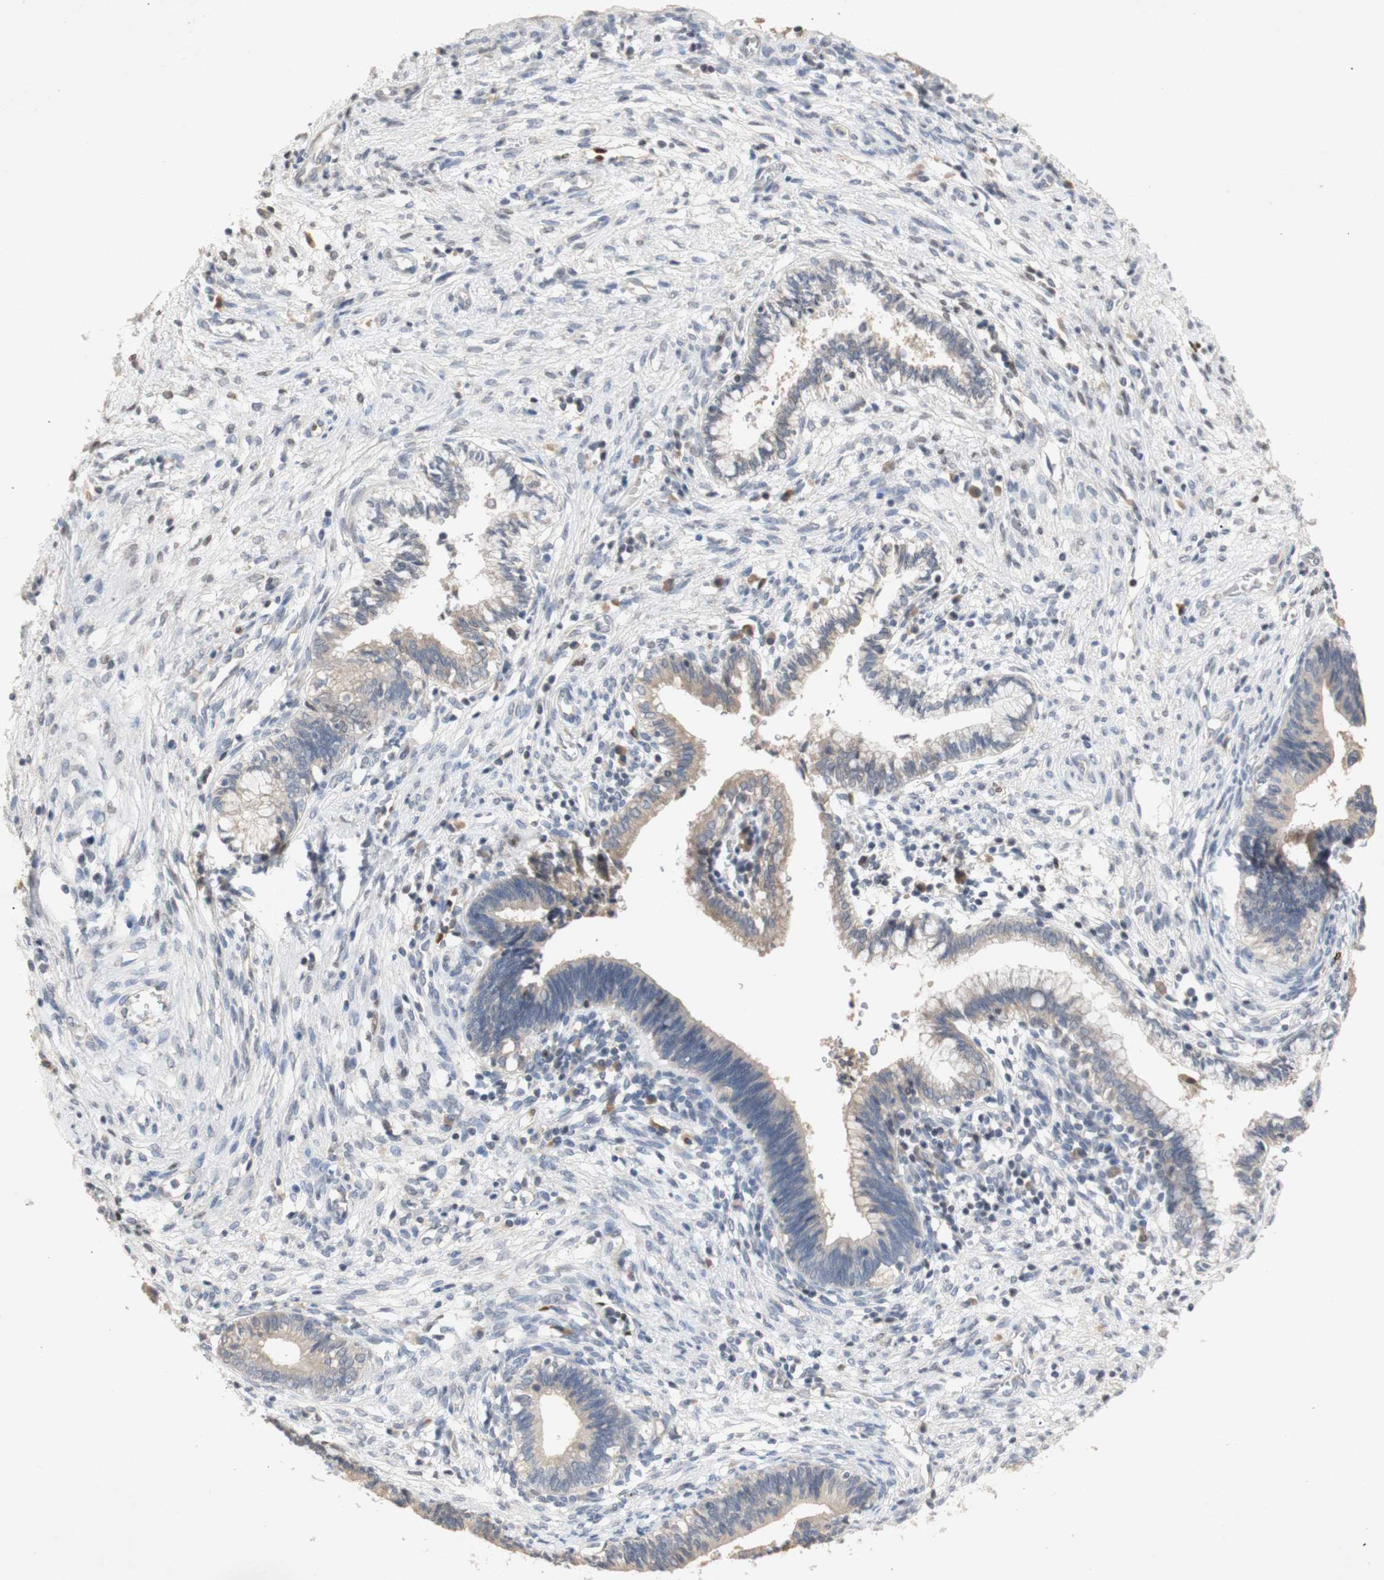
{"staining": {"intensity": "weak", "quantity": "25%-75%", "location": "cytoplasmic/membranous"}, "tissue": "cervical cancer", "cell_type": "Tumor cells", "image_type": "cancer", "snomed": [{"axis": "morphology", "description": "Adenocarcinoma, NOS"}, {"axis": "topography", "description": "Cervix"}], "caption": "Cervical adenocarcinoma stained with immunohistochemistry (IHC) displays weak cytoplasmic/membranous staining in about 25%-75% of tumor cells. The staining was performed using DAB (3,3'-diaminobenzidine), with brown indicating positive protein expression. Nuclei are stained blue with hematoxylin.", "gene": "FOSB", "patient": {"sex": "female", "age": 44}}